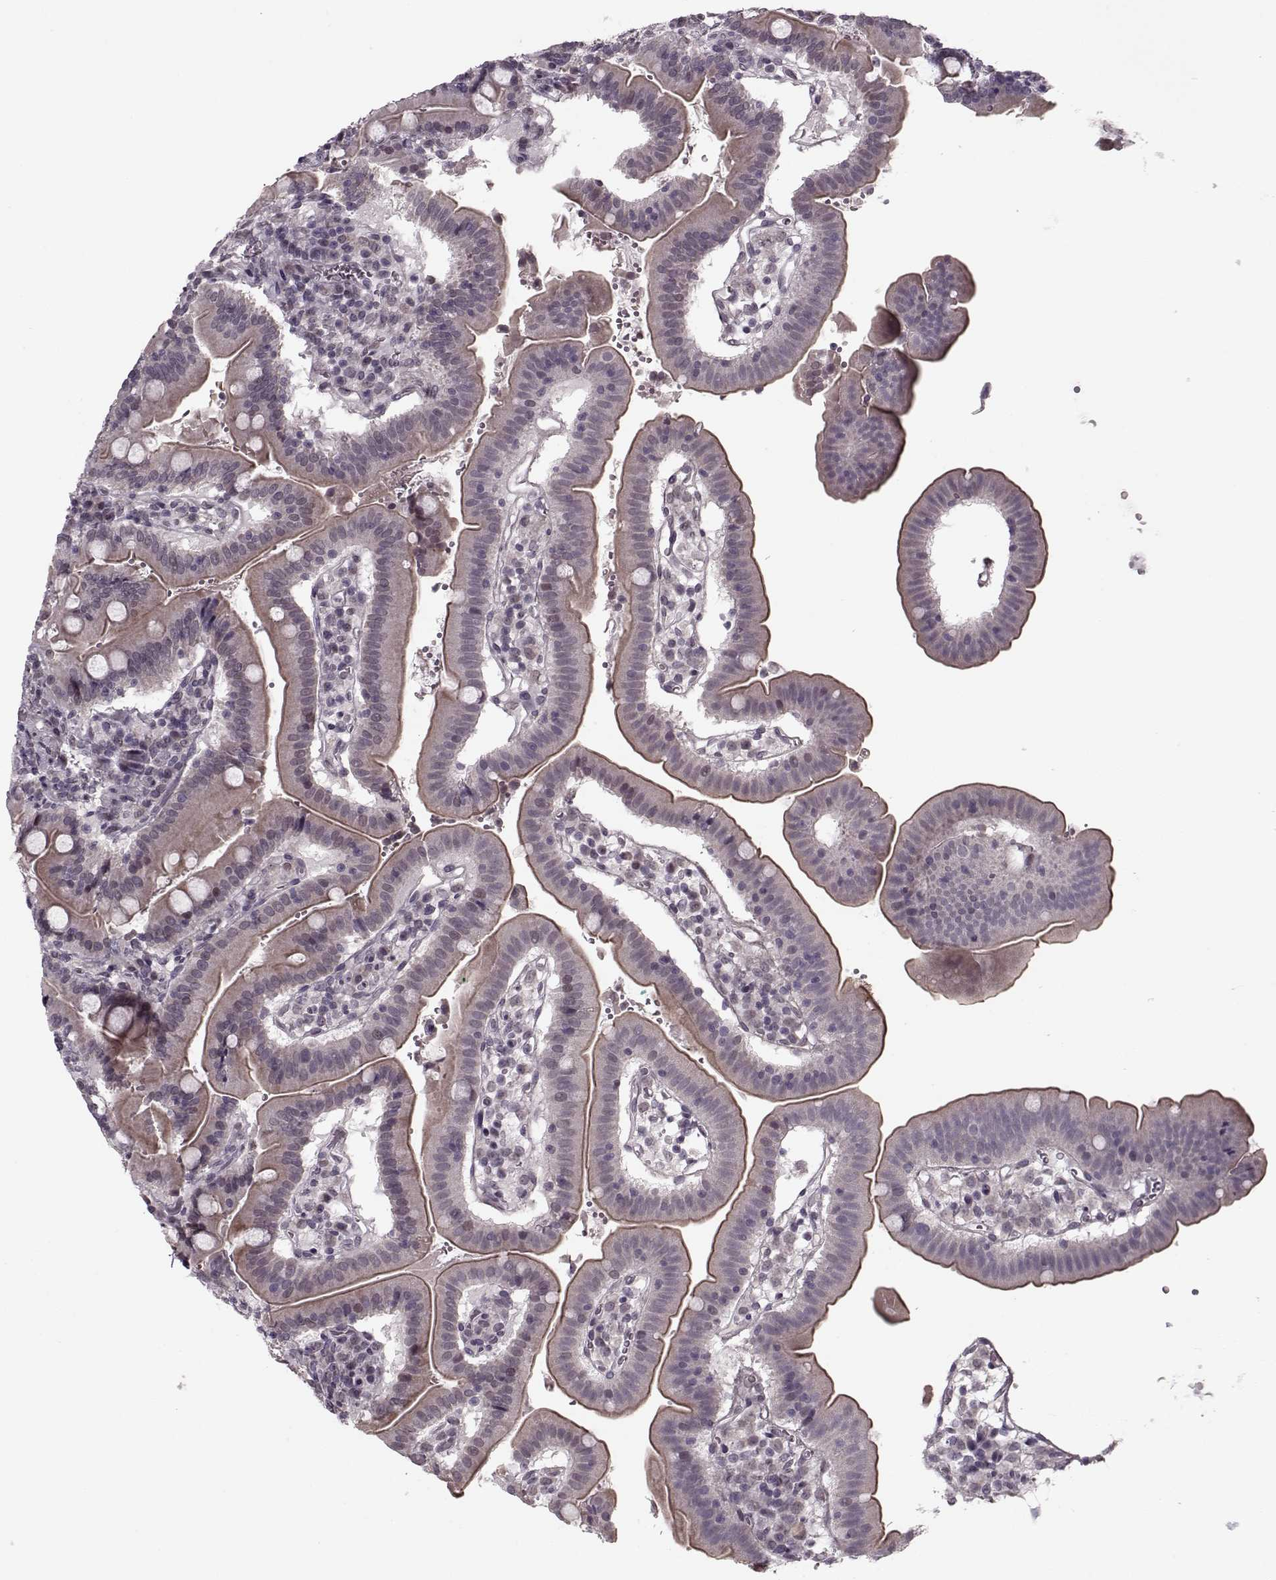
{"staining": {"intensity": "moderate", "quantity": "25%-75%", "location": "cytoplasmic/membranous"}, "tissue": "duodenum", "cell_type": "Glandular cells", "image_type": "normal", "snomed": [{"axis": "morphology", "description": "Normal tissue, NOS"}, {"axis": "topography", "description": "Duodenum"}], "caption": "Duodenum was stained to show a protein in brown. There is medium levels of moderate cytoplasmic/membranous expression in about 25%-75% of glandular cells. (Stains: DAB in brown, nuclei in blue, Microscopy: brightfield microscopy at high magnification).", "gene": "DNAI3", "patient": {"sex": "female", "age": 62}}